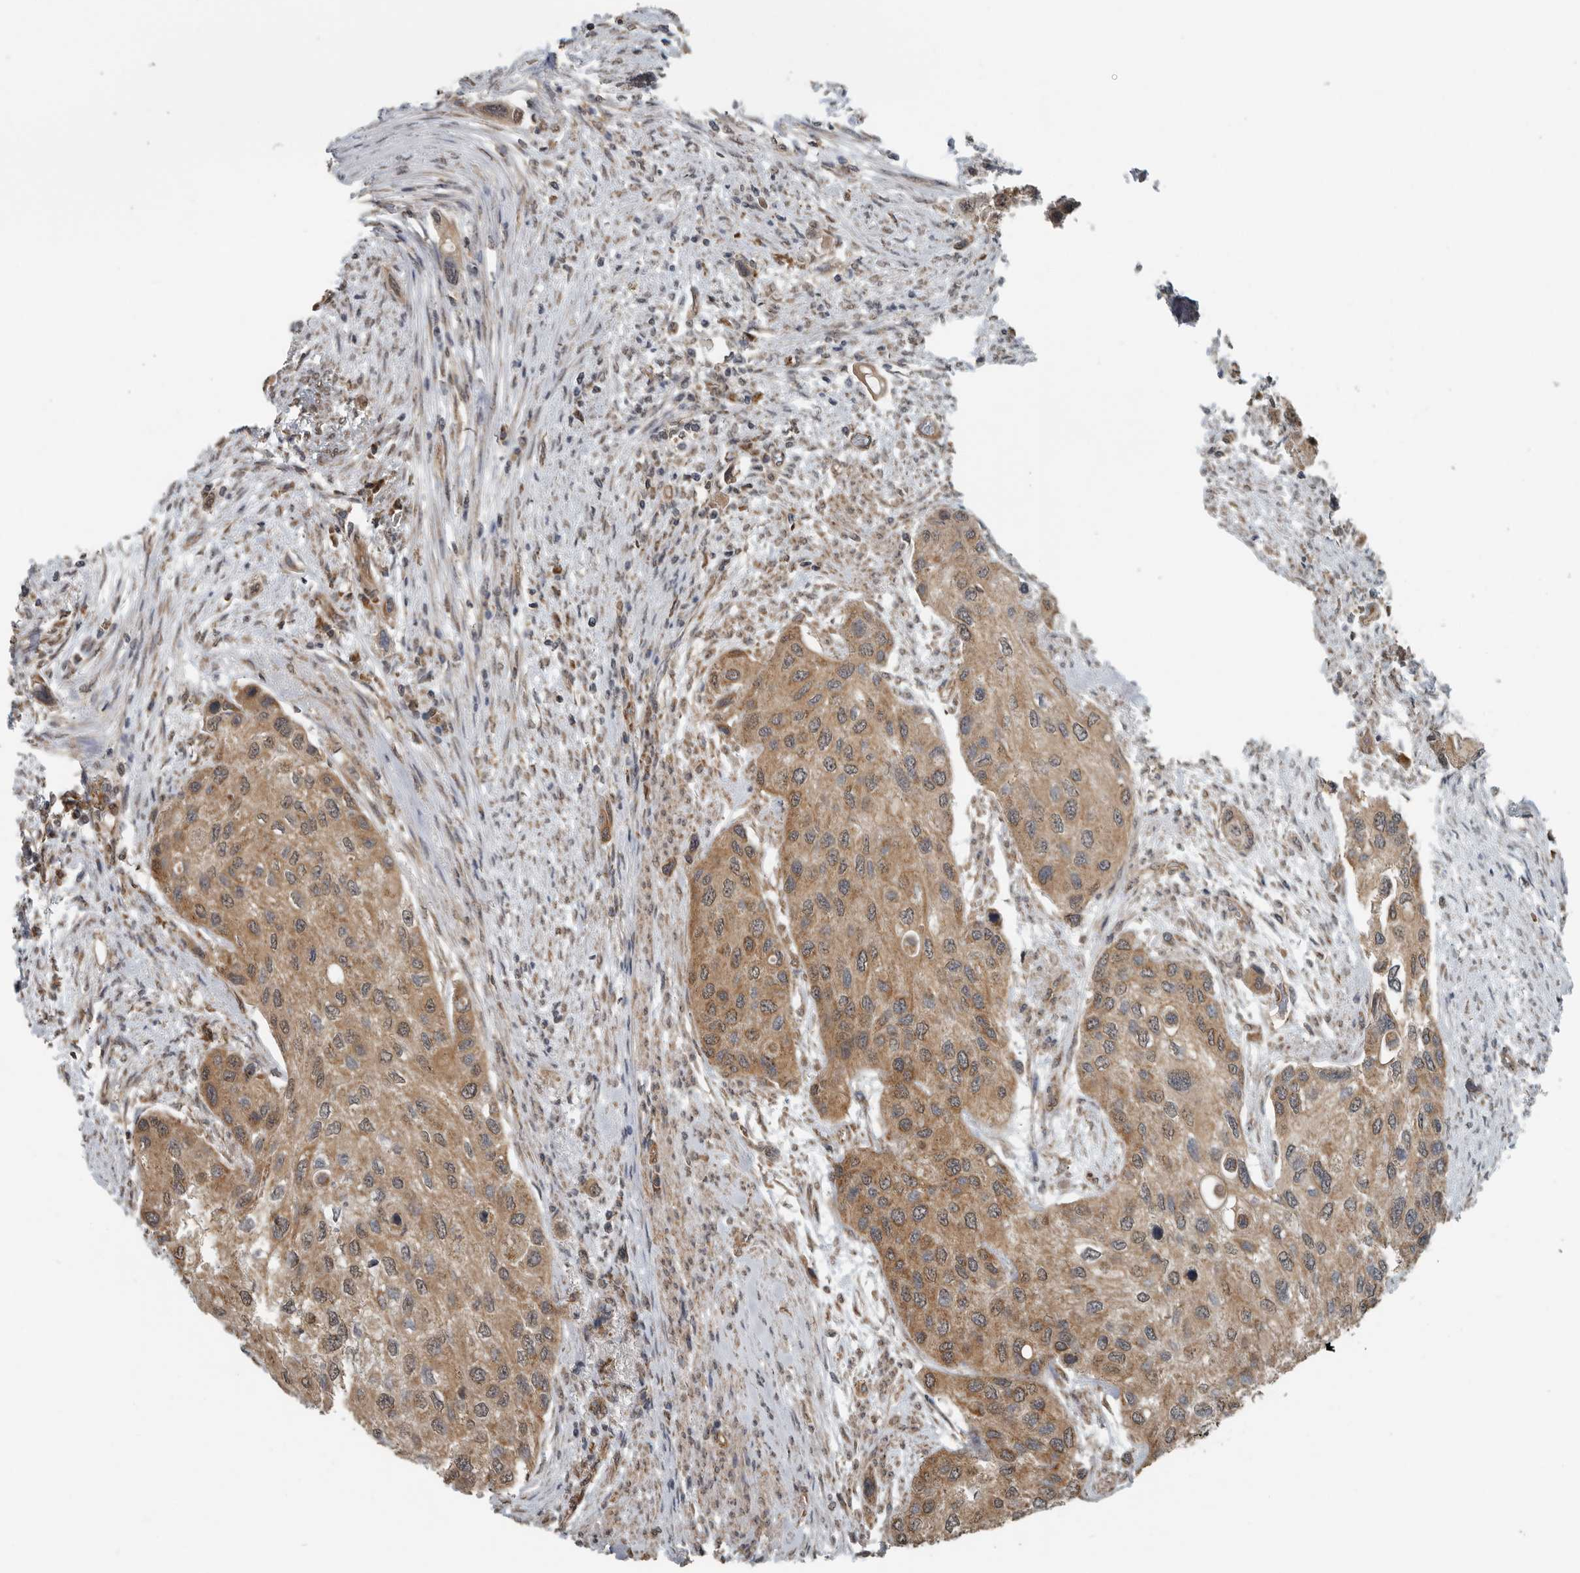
{"staining": {"intensity": "moderate", "quantity": ">75%", "location": "cytoplasmic/membranous"}, "tissue": "urothelial cancer", "cell_type": "Tumor cells", "image_type": "cancer", "snomed": [{"axis": "morphology", "description": "Urothelial carcinoma, High grade"}, {"axis": "topography", "description": "Urinary bladder"}], "caption": "Approximately >75% of tumor cells in human urothelial cancer display moderate cytoplasmic/membranous protein positivity as visualized by brown immunohistochemical staining.", "gene": "AFAP1", "patient": {"sex": "female", "age": 56}}